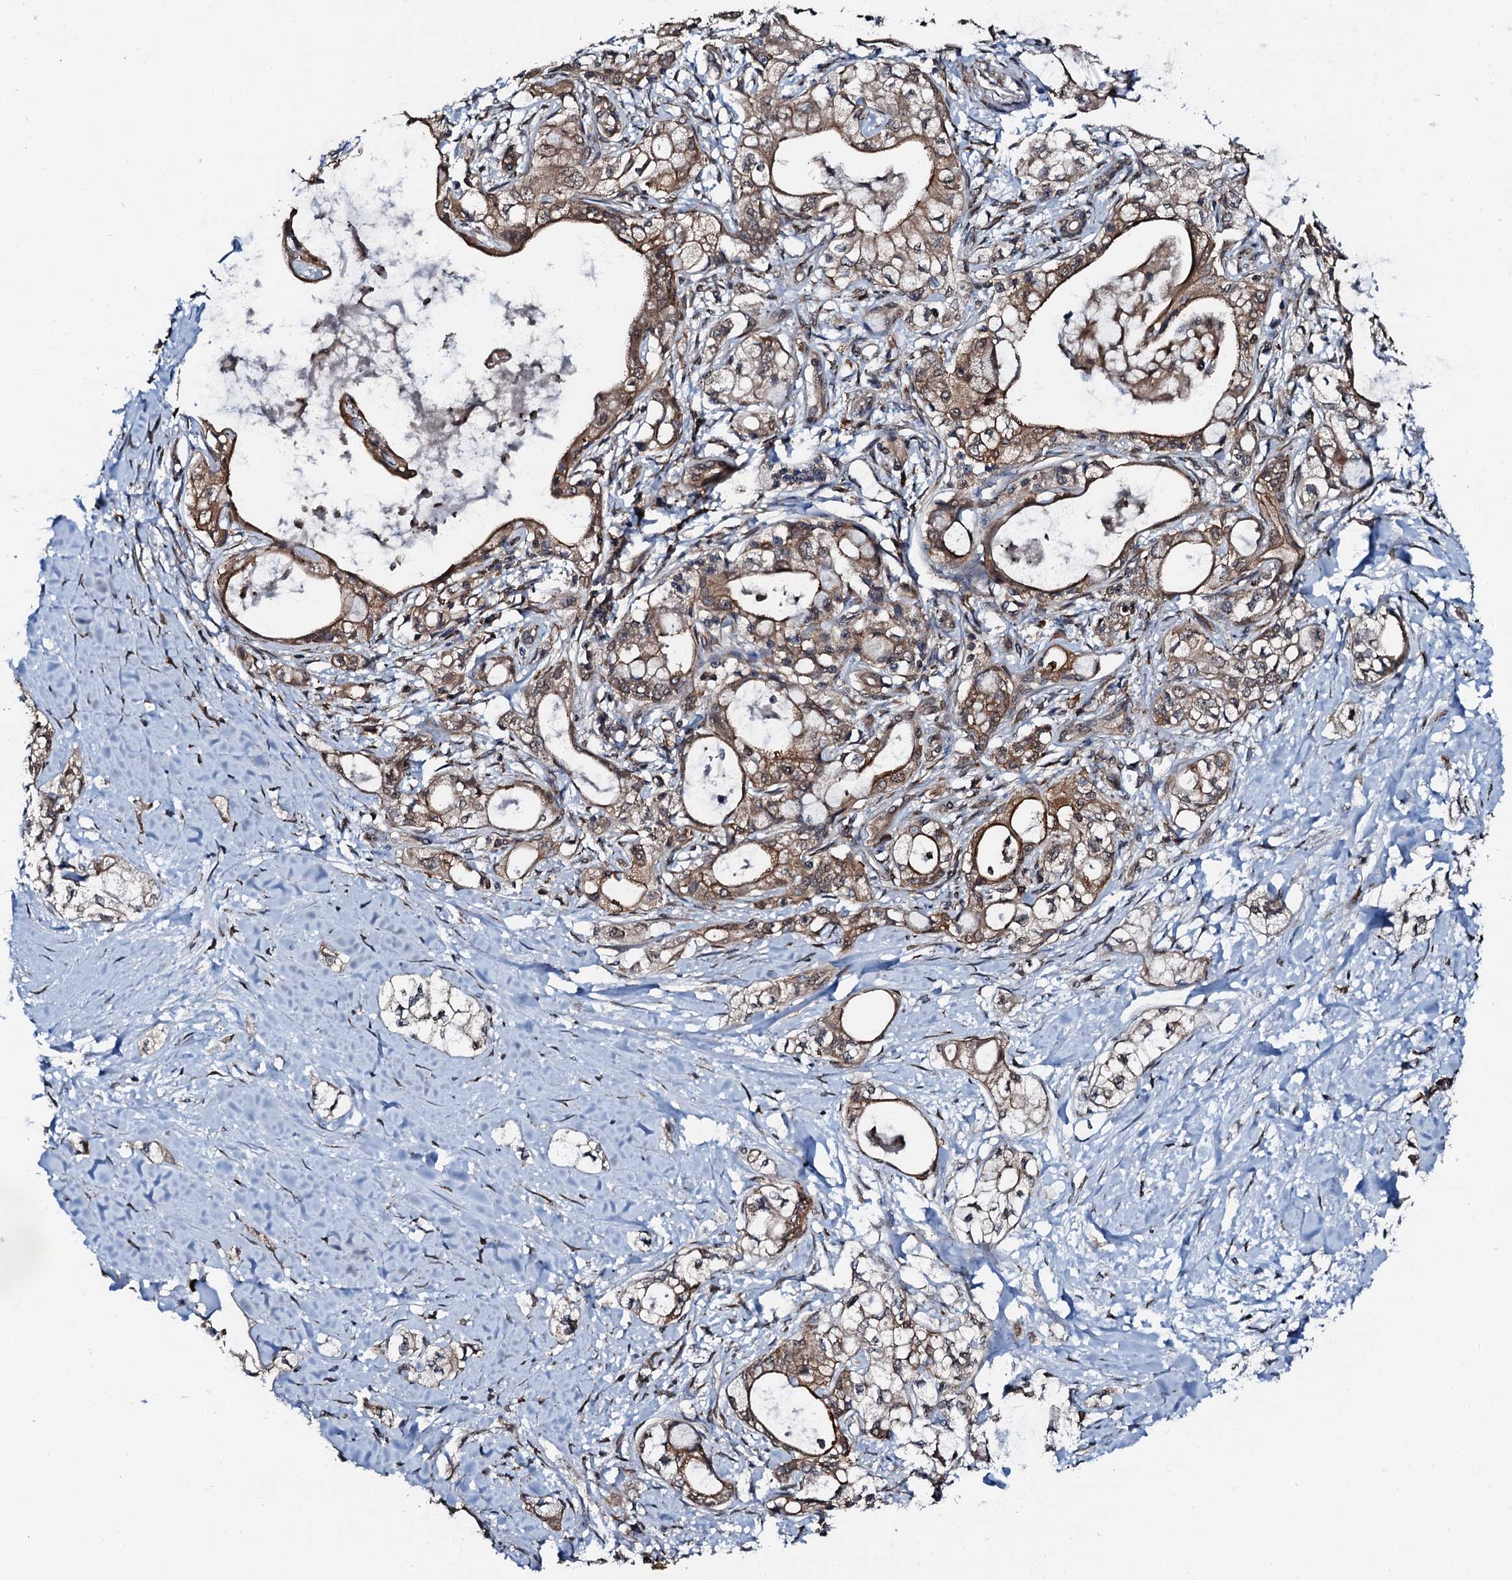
{"staining": {"intensity": "moderate", "quantity": ">75%", "location": "cytoplasmic/membranous"}, "tissue": "pancreatic cancer", "cell_type": "Tumor cells", "image_type": "cancer", "snomed": [{"axis": "morphology", "description": "Adenocarcinoma, NOS"}, {"axis": "topography", "description": "Pancreas"}], "caption": "Immunohistochemistry of pancreatic cancer reveals medium levels of moderate cytoplasmic/membranous expression in approximately >75% of tumor cells.", "gene": "EDC4", "patient": {"sex": "male", "age": 70}}